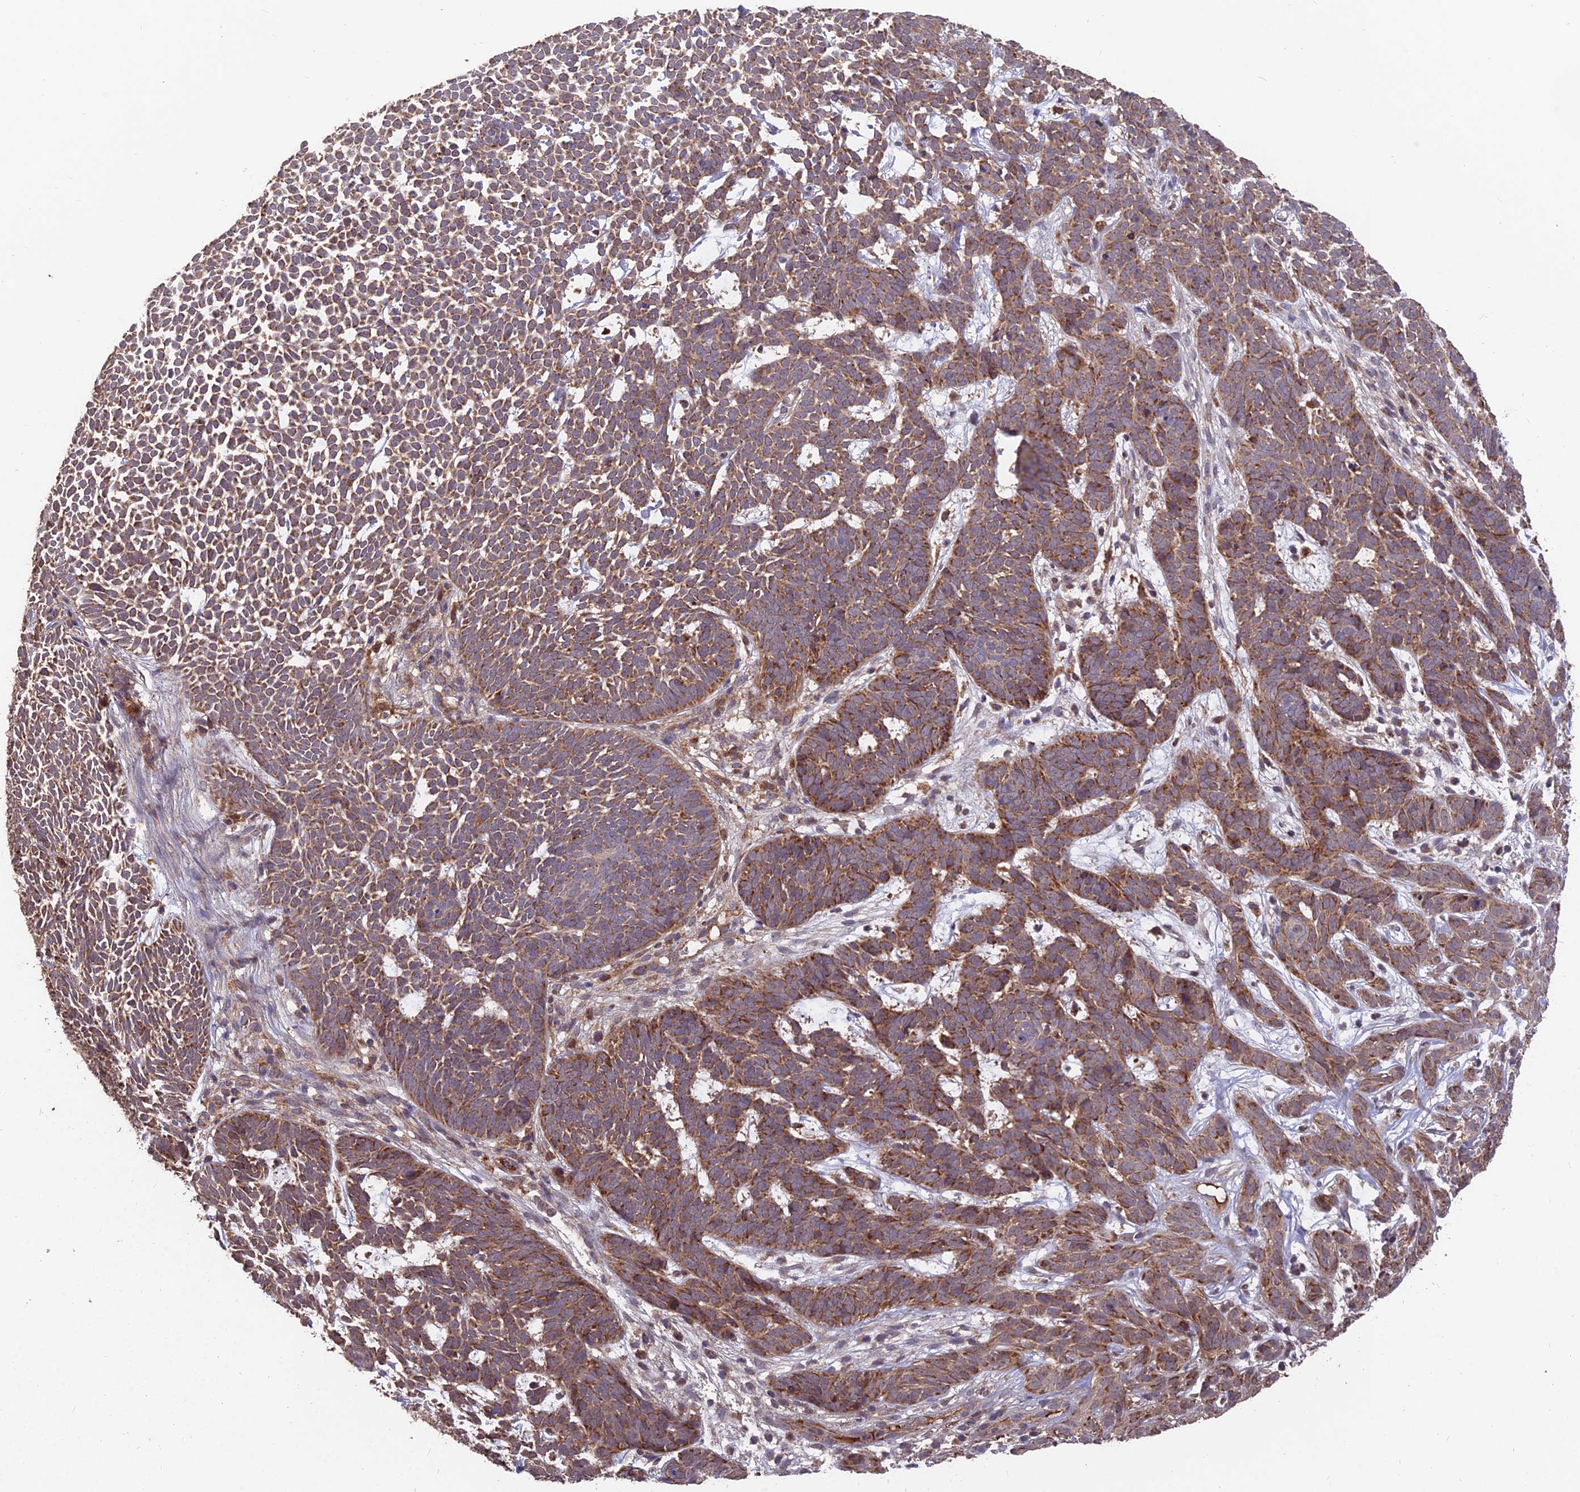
{"staining": {"intensity": "moderate", "quantity": "25%-75%", "location": "cytoplasmic/membranous"}, "tissue": "skin cancer", "cell_type": "Tumor cells", "image_type": "cancer", "snomed": [{"axis": "morphology", "description": "Basal cell carcinoma"}, {"axis": "topography", "description": "Skin"}], "caption": "A brown stain labels moderate cytoplasmic/membranous staining of a protein in human skin cancer (basal cell carcinoma) tumor cells.", "gene": "IFT22", "patient": {"sex": "female", "age": 78}}